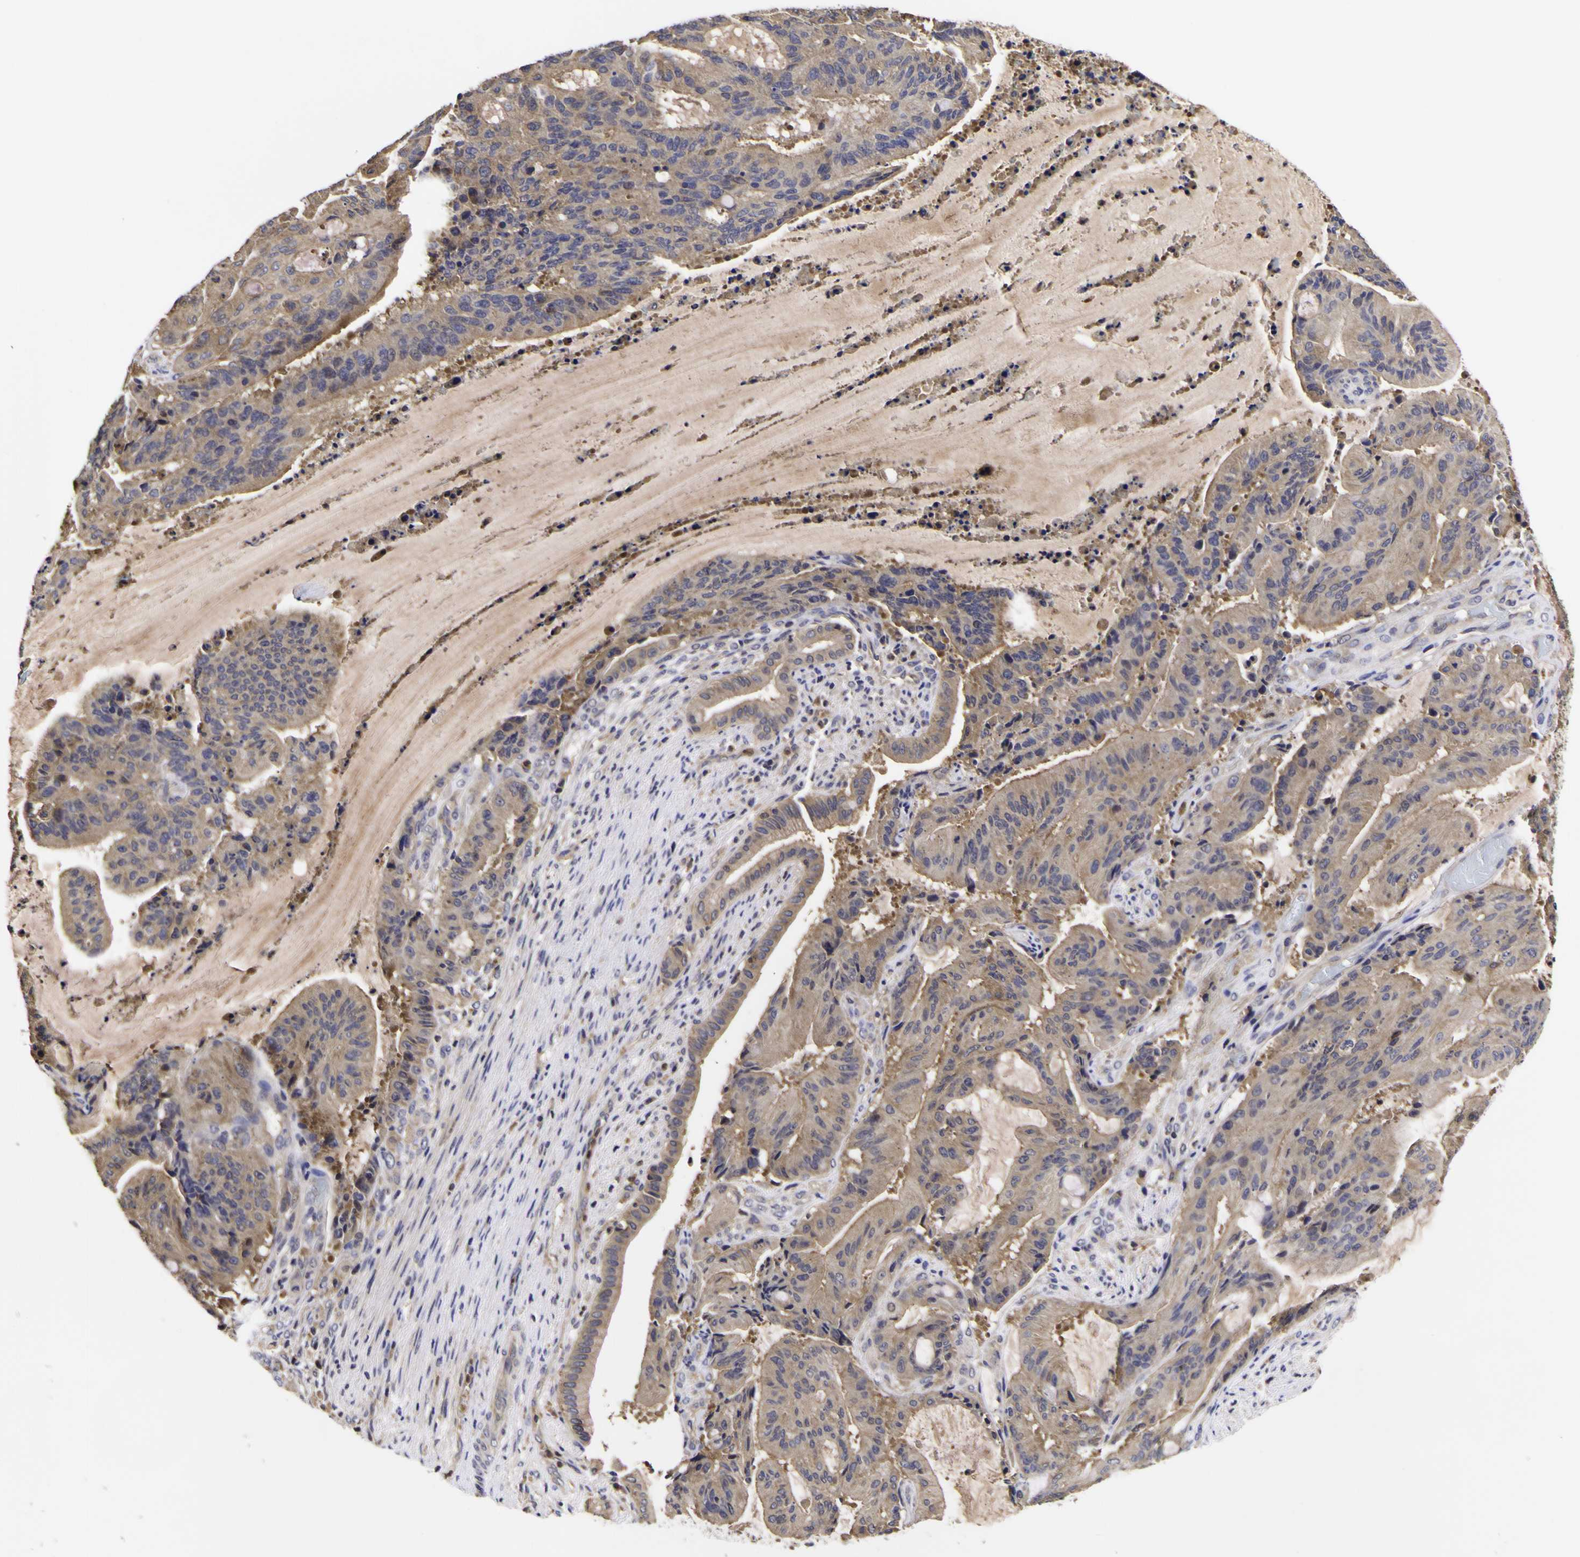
{"staining": {"intensity": "moderate", "quantity": ">75%", "location": "cytoplasmic/membranous"}, "tissue": "liver cancer", "cell_type": "Tumor cells", "image_type": "cancer", "snomed": [{"axis": "morphology", "description": "Cholangiocarcinoma"}, {"axis": "topography", "description": "Liver"}], "caption": "Protein staining of liver cancer tissue displays moderate cytoplasmic/membranous staining in approximately >75% of tumor cells.", "gene": "MAPK14", "patient": {"sex": "female", "age": 73}}